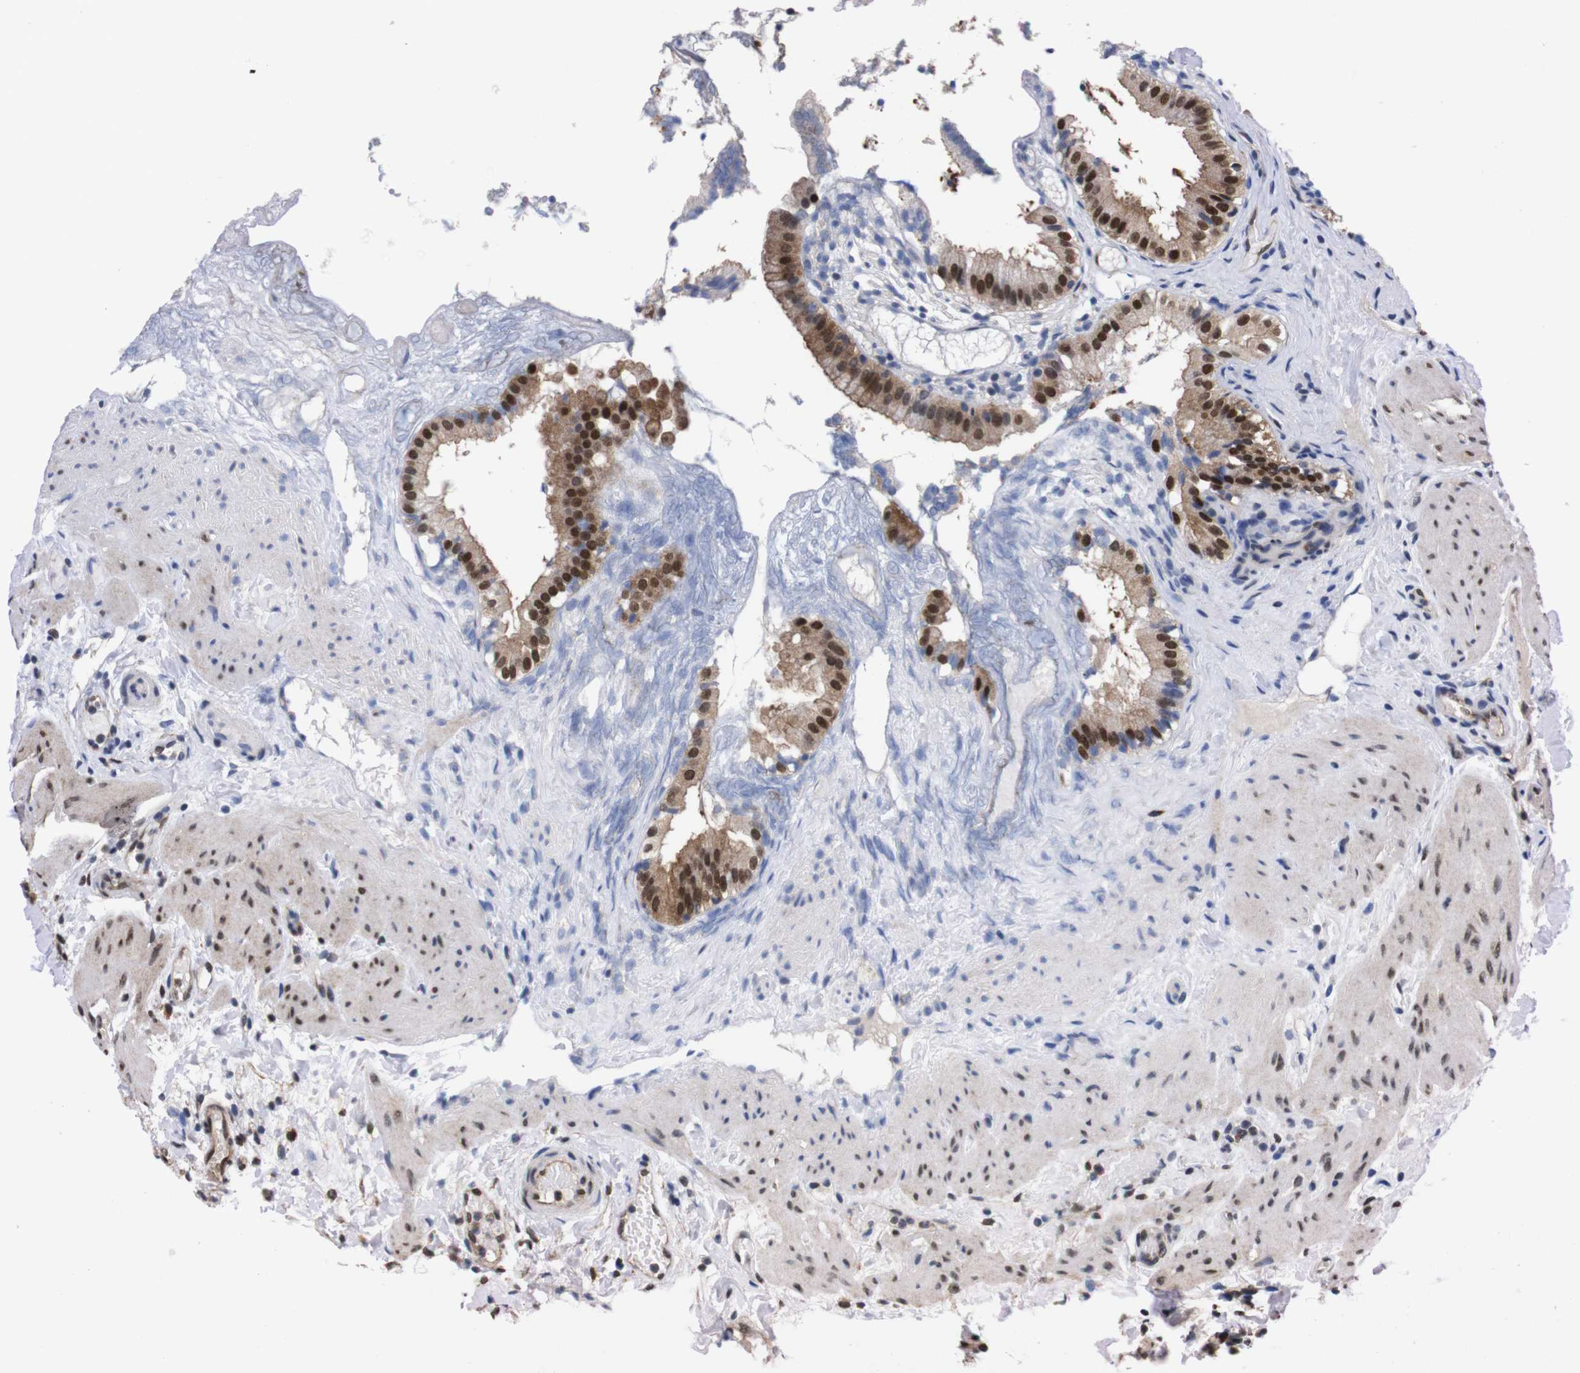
{"staining": {"intensity": "strong", "quantity": ">75%", "location": "cytoplasmic/membranous,nuclear"}, "tissue": "gallbladder", "cell_type": "Glandular cells", "image_type": "normal", "snomed": [{"axis": "morphology", "description": "Normal tissue, NOS"}, {"axis": "topography", "description": "Gallbladder"}], "caption": "Immunohistochemistry (IHC) of benign human gallbladder displays high levels of strong cytoplasmic/membranous,nuclear expression in approximately >75% of glandular cells.", "gene": "UBQLN2", "patient": {"sex": "female", "age": 26}}